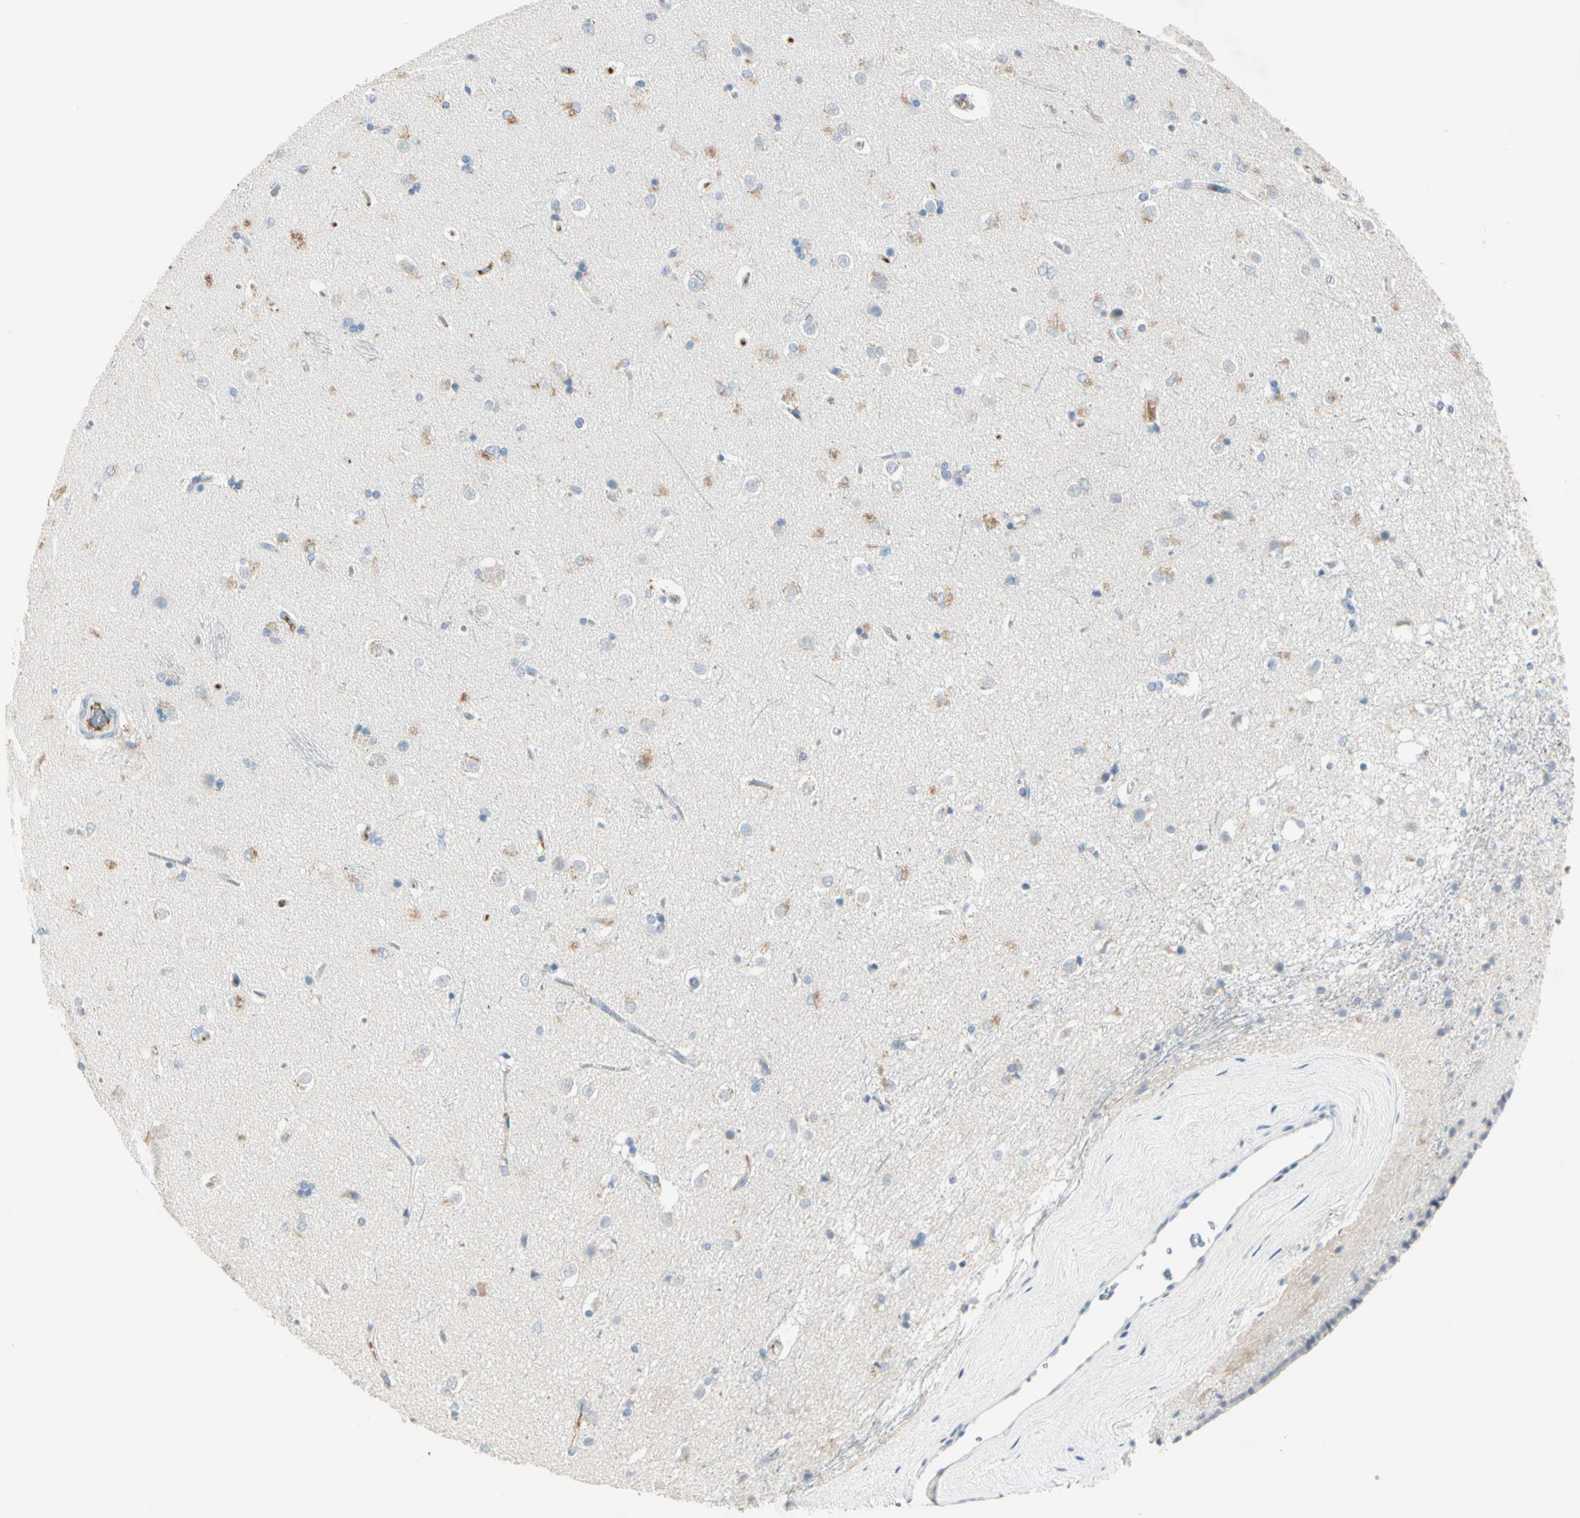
{"staining": {"intensity": "negative", "quantity": "none", "location": "none"}, "tissue": "caudate", "cell_type": "Glial cells", "image_type": "normal", "snomed": [{"axis": "morphology", "description": "Normal tissue, NOS"}, {"axis": "topography", "description": "Lateral ventricle wall"}], "caption": "Caudate stained for a protein using immunohistochemistry (IHC) shows no staining glial cells.", "gene": "SERPIND1", "patient": {"sex": "female", "age": 19}}